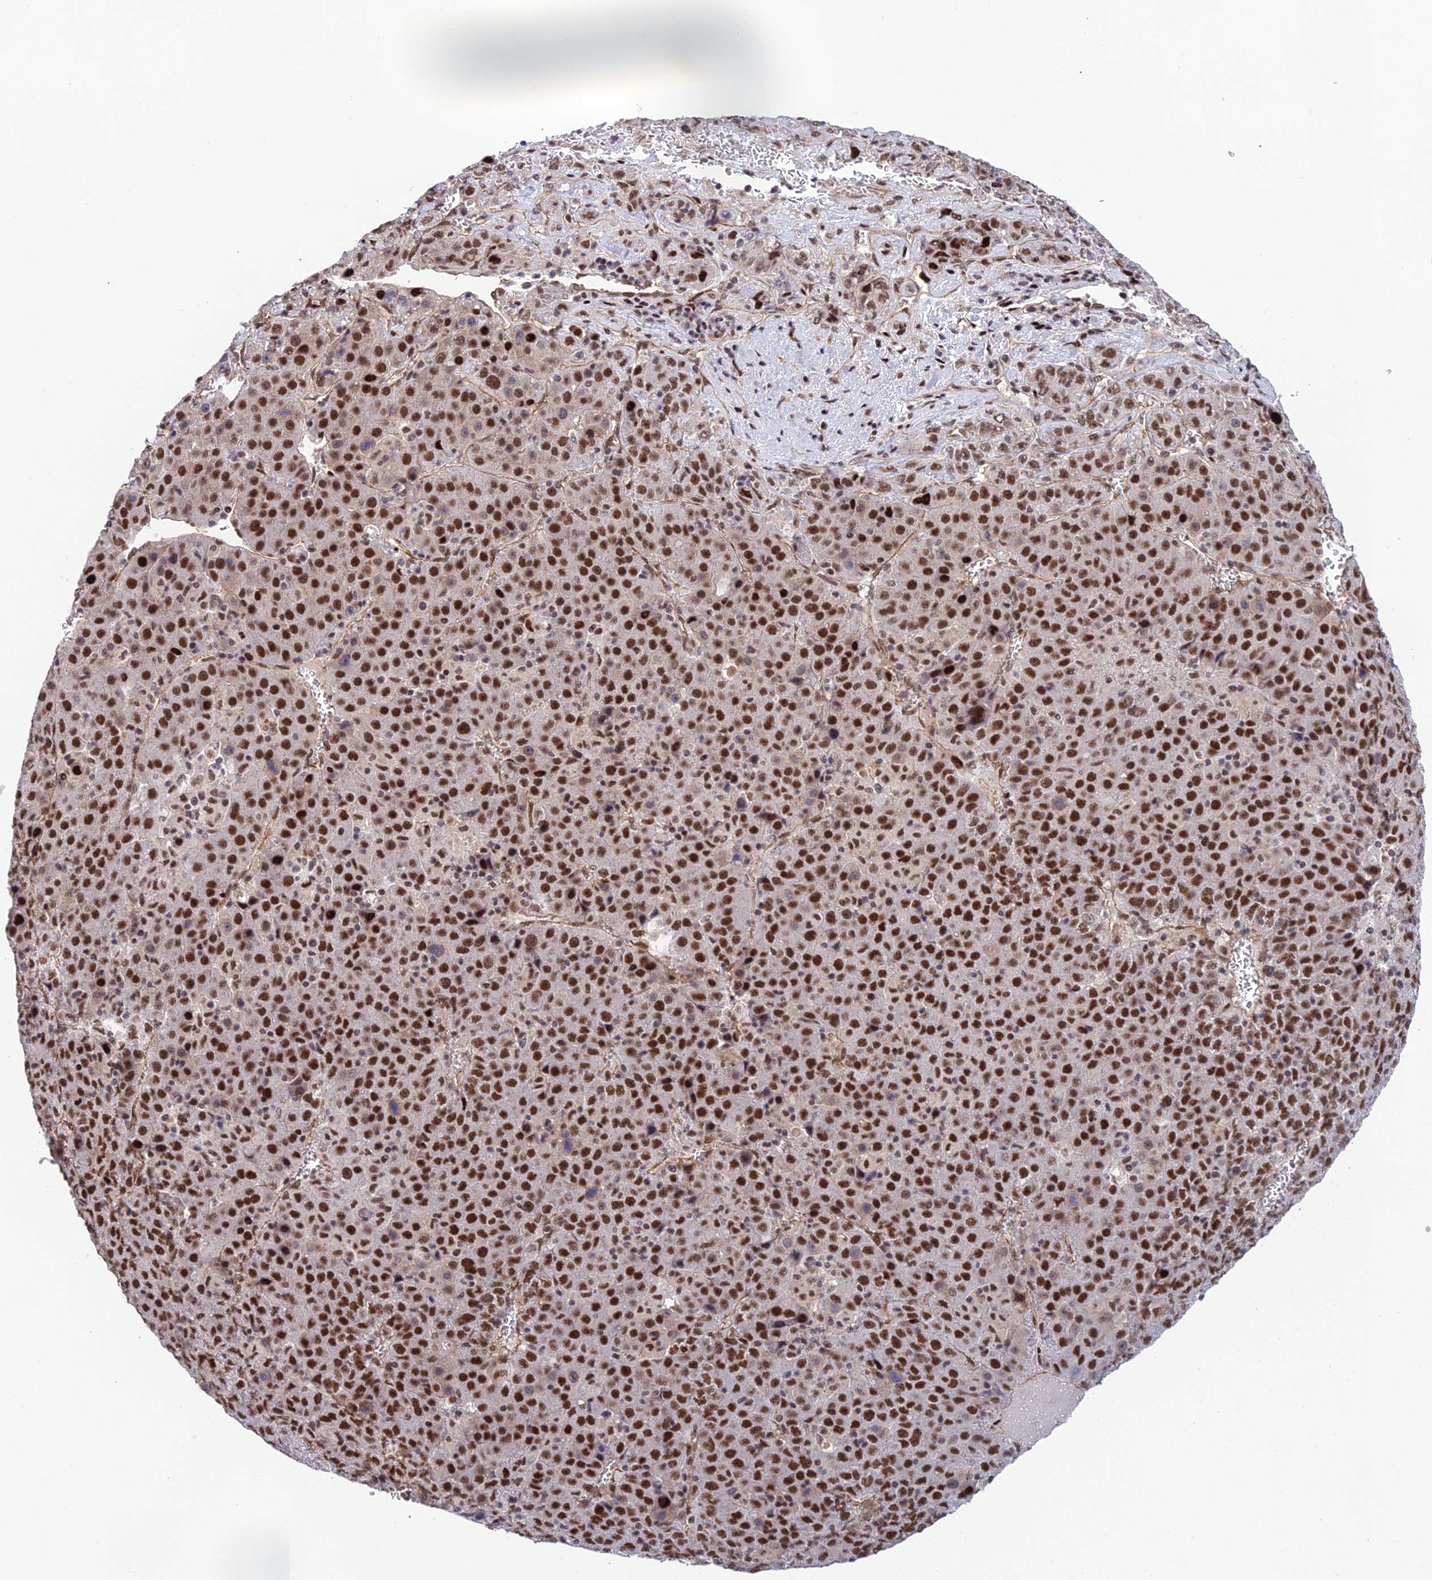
{"staining": {"intensity": "strong", "quantity": ">75%", "location": "nuclear"}, "tissue": "liver cancer", "cell_type": "Tumor cells", "image_type": "cancer", "snomed": [{"axis": "morphology", "description": "Carcinoma, Hepatocellular, NOS"}, {"axis": "topography", "description": "Liver"}], "caption": "Human liver hepatocellular carcinoma stained with a brown dye exhibits strong nuclear positive expression in approximately >75% of tumor cells.", "gene": "RANBP3", "patient": {"sex": "female", "age": 53}}